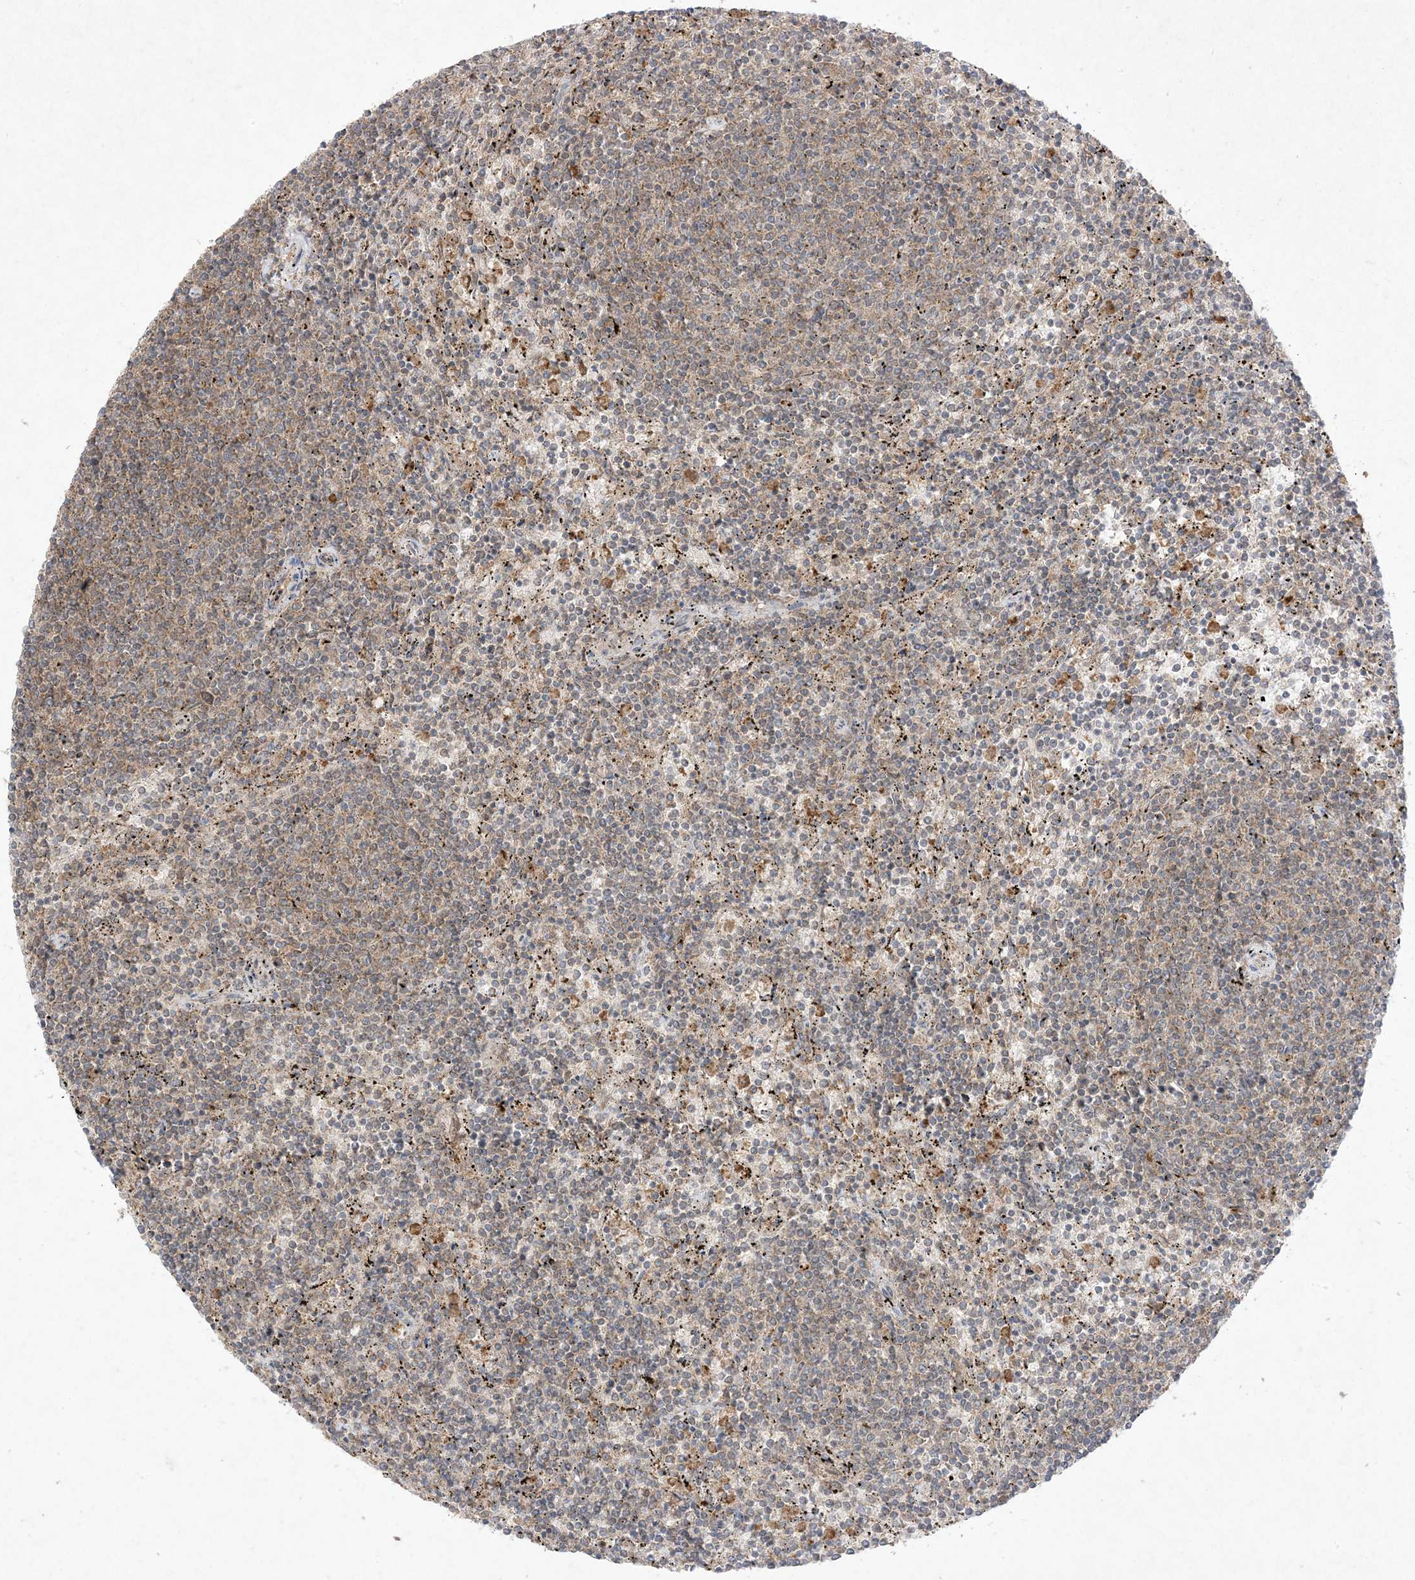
{"staining": {"intensity": "negative", "quantity": "none", "location": "none"}, "tissue": "lymphoma", "cell_type": "Tumor cells", "image_type": "cancer", "snomed": [{"axis": "morphology", "description": "Malignant lymphoma, non-Hodgkin's type, Low grade"}, {"axis": "topography", "description": "Spleen"}], "caption": "Immunohistochemistry (IHC) of human low-grade malignant lymphoma, non-Hodgkin's type exhibits no staining in tumor cells.", "gene": "UBE2C", "patient": {"sex": "female", "age": 50}}